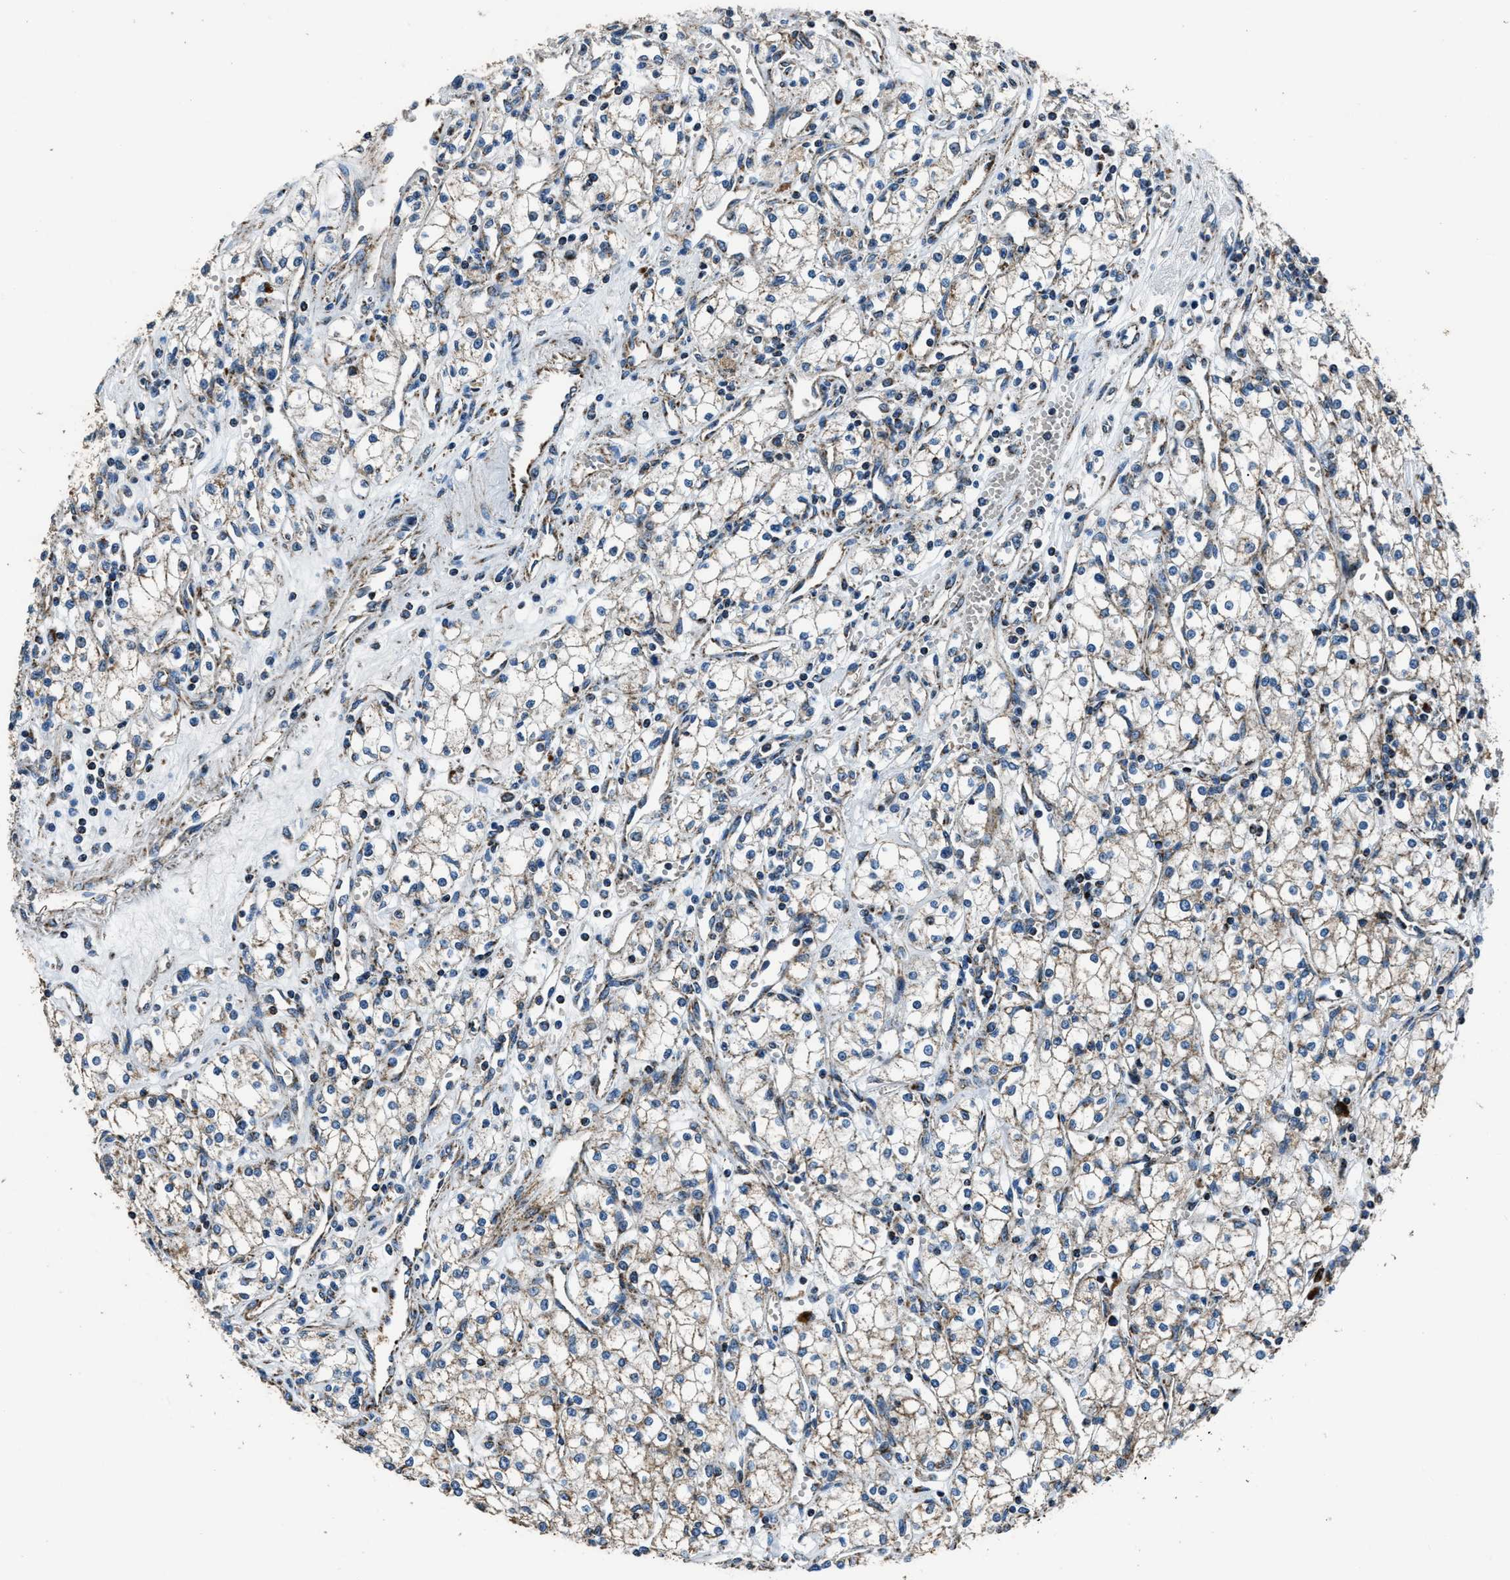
{"staining": {"intensity": "negative", "quantity": "none", "location": "none"}, "tissue": "renal cancer", "cell_type": "Tumor cells", "image_type": "cancer", "snomed": [{"axis": "morphology", "description": "Adenocarcinoma, NOS"}, {"axis": "topography", "description": "Kidney"}], "caption": "Renal cancer stained for a protein using IHC shows no staining tumor cells.", "gene": "OGDH", "patient": {"sex": "male", "age": 59}}